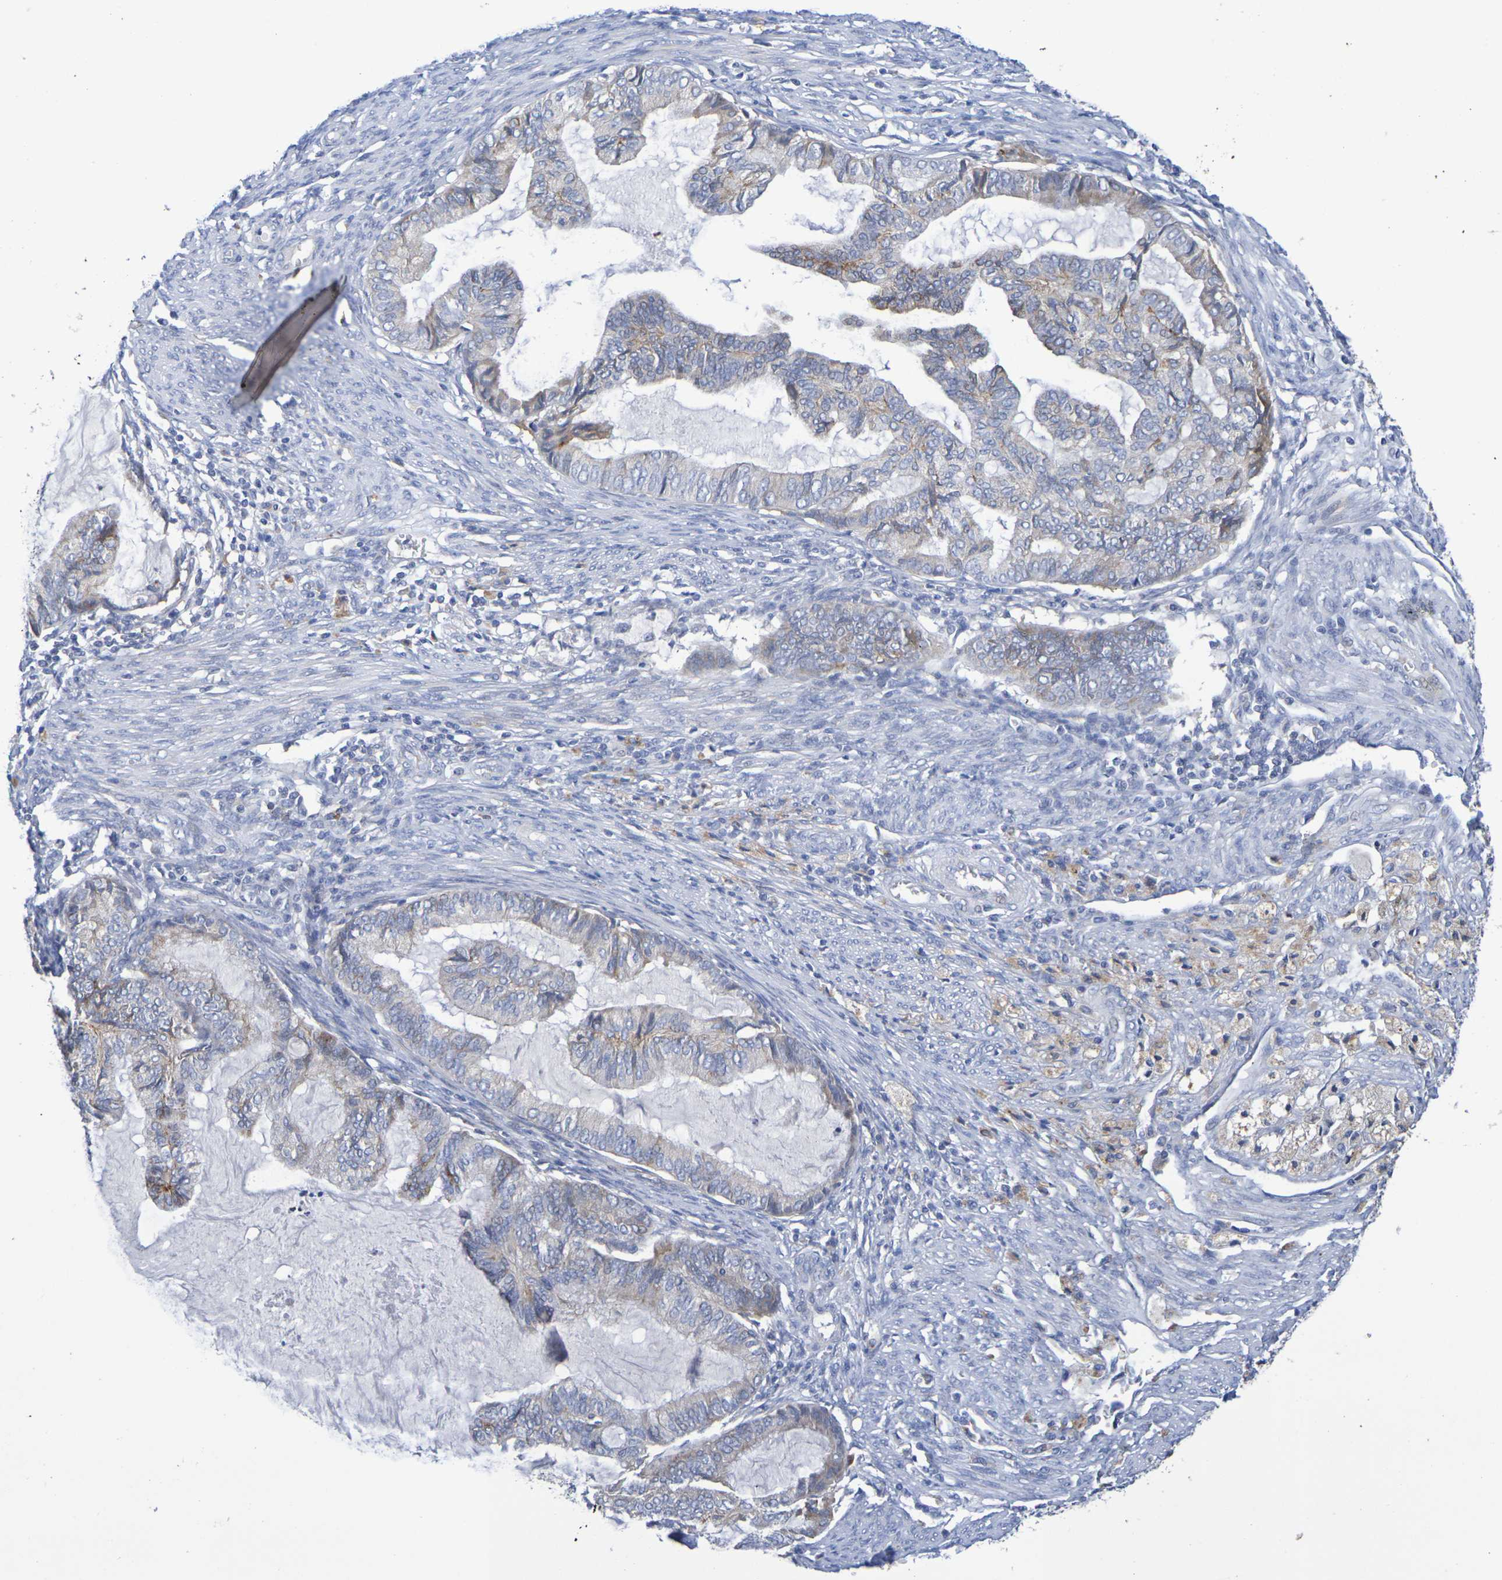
{"staining": {"intensity": "negative", "quantity": "none", "location": "none"}, "tissue": "cervical cancer", "cell_type": "Tumor cells", "image_type": "cancer", "snomed": [{"axis": "morphology", "description": "Normal tissue, NOS"}, {"axis": "morphology", "description": "Adenocarcinoma, NOS"}, {"axis": "topography", "description": "Cervix"}, {"axis": "topography", "description": "Endometrium"}], "caption": "This is a histopathology image of immunohistochemistry (IHC) staining of cervical cancer, which shows no positivity in tumor cells.", "gene": "SDC4", "patient": {"sex": "female", "age": 86}}